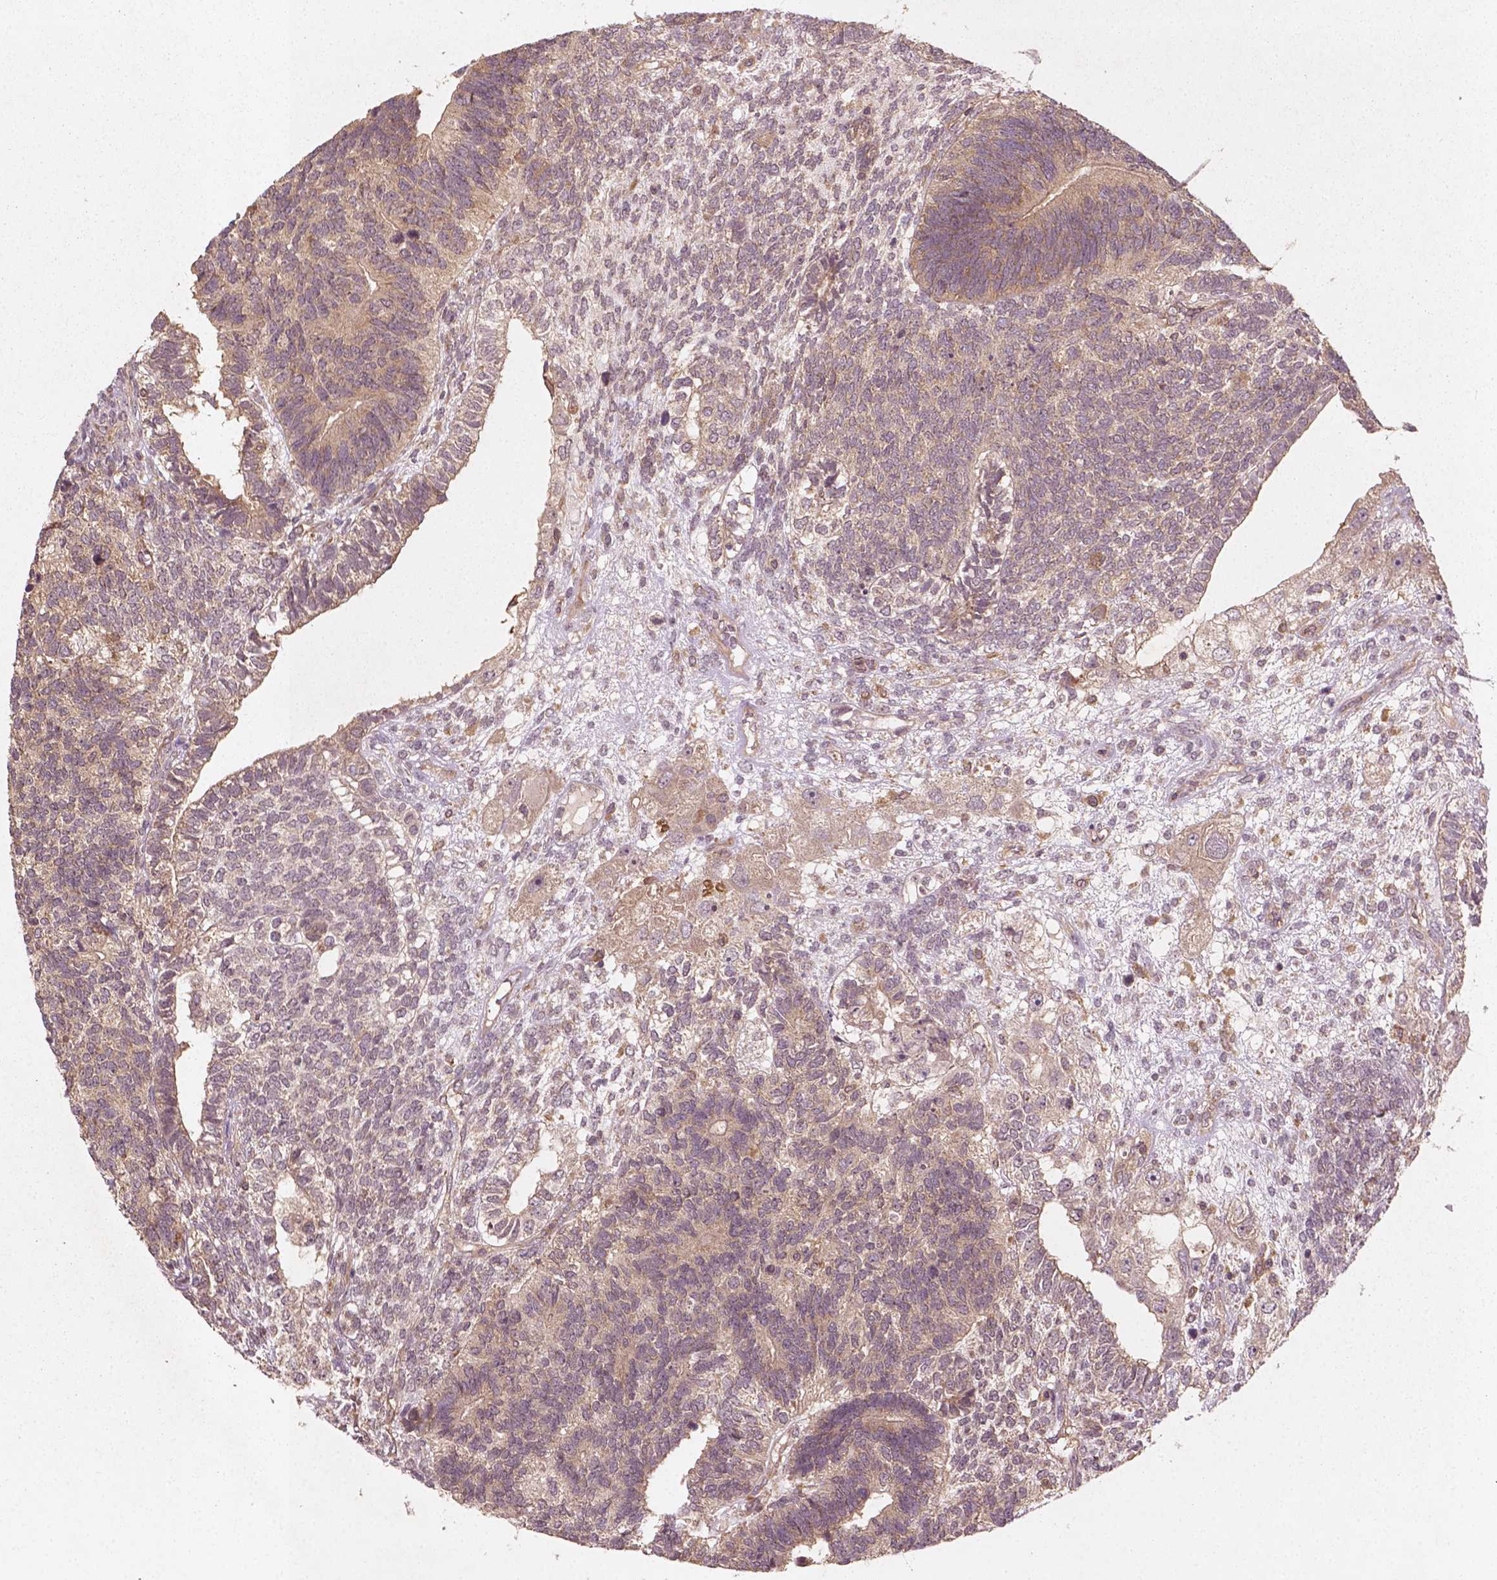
{"staining": {"intensity": "weak", "quantity": "25%-75%", "location": "cytoplasmic/membranous"}, "tissue": "testis cancer", "cell_type": "Tumor cells", "image_type": "cancer", "snomed": [{"axis": "morphology", "description": "Seminoma, NOS"}, {"axis": "morphology", "description": "Carcinoma, Embryonal, NOS"}, {"axis": "topography", "description": "Testis"}], "caption": "Immunohistochemical staining of embryonal carcinoma (testis) demonstrates low levels of weak cytoplasmic/membranous staining in about 25%-75% of tumor cells.", "gene": "CYFIP2", "patient": {"sex": "male", "age": 41}}